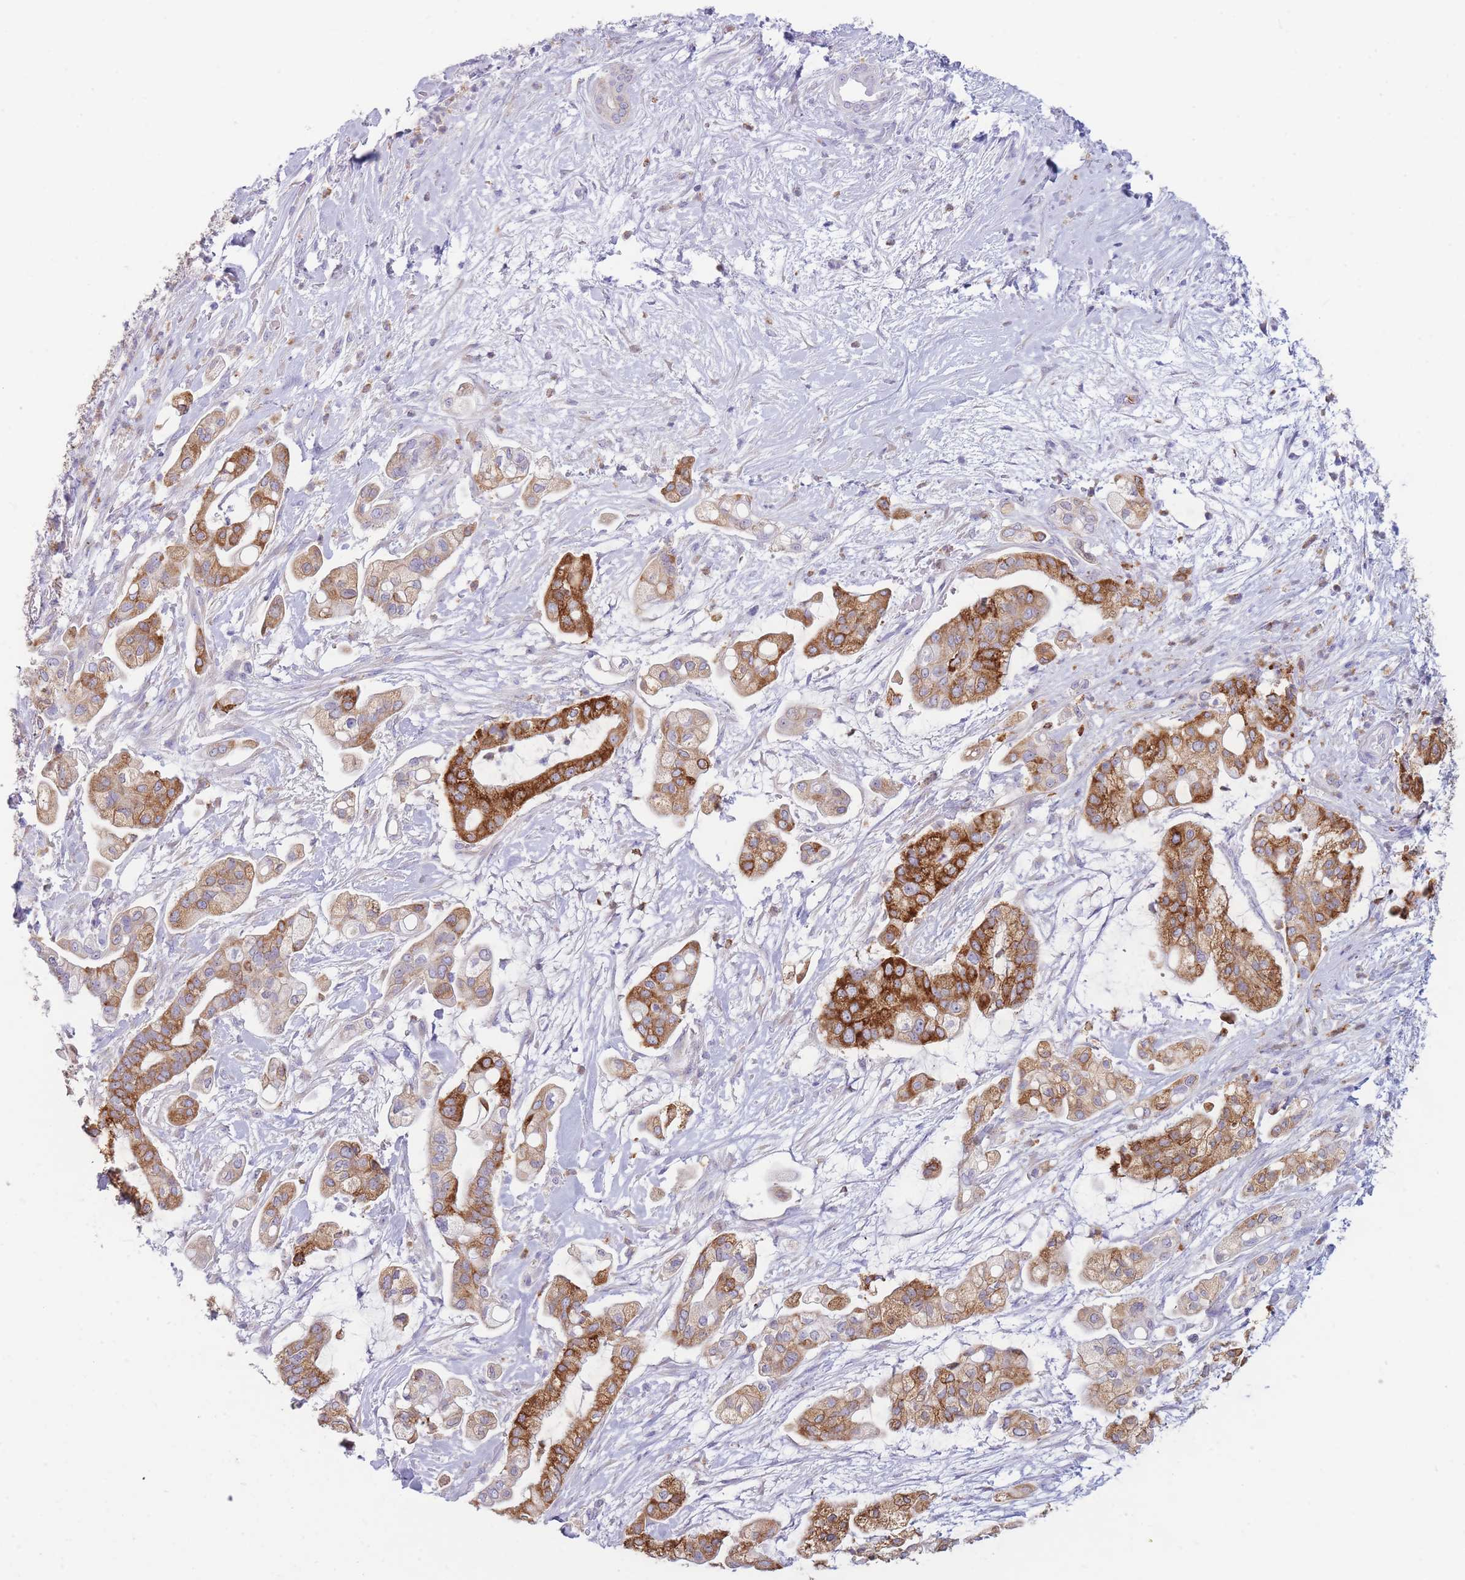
{"staining": {"intensity": "strong", "quantity": "25%-75%", "location": "cytoplasmic/membranous"}, "tissue": "pancreatic cancer", "cell_type": "Tumor cells", "image_type": "cancer", "snomed": [{"axis": "morphology", "description": "Adenocarcinoma, NOS"}, {"axis": "topography", "description": "Pancreas"}], "caption": "Immunohistochemical staining of human pancreatic cancer exhibits high levels of strong cytoplasmic/membranous protein positivity in approximately 25%-75% of tumor cells.", "gene": "ZNF627", "patient": {"sex": "female", "age": 69}}